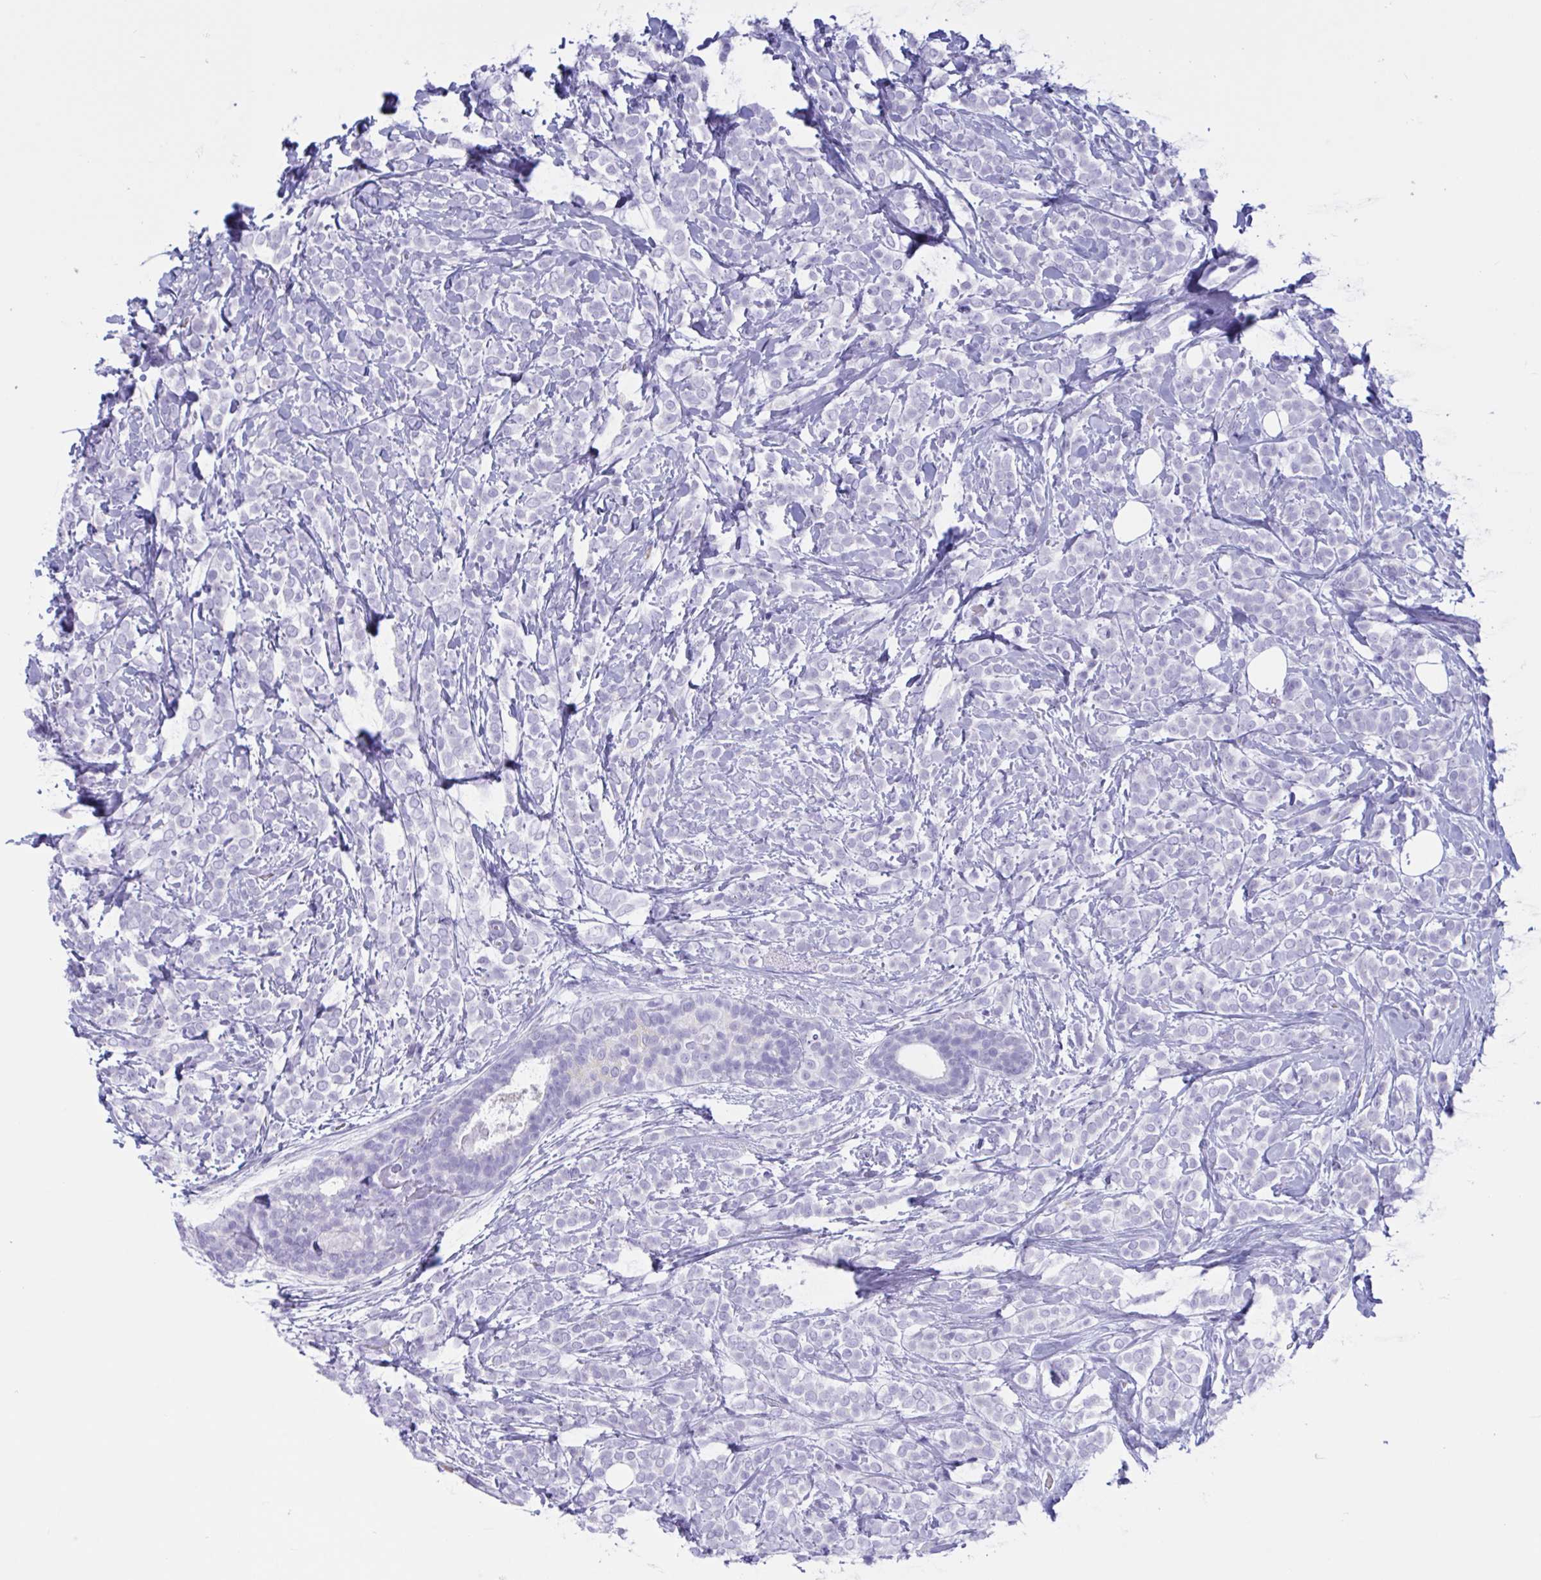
{"staining": {"intensity": "negative", "quantity": "none", "location": "none"}, "tissue": "breast cancer", "cell_type": "Tumor cells", "image_type": "cancer", "snomed": [{"axis": "morphology", "description": "Lobular carcinoma"}, {"axis": "topography", "description": "Breast"}], "caption": "The photomicrograph exhibits no significant staining in tumor cells of breast cancer.", "gene": "OXLD1", "patient": {"sex": "female", "age": 49}}